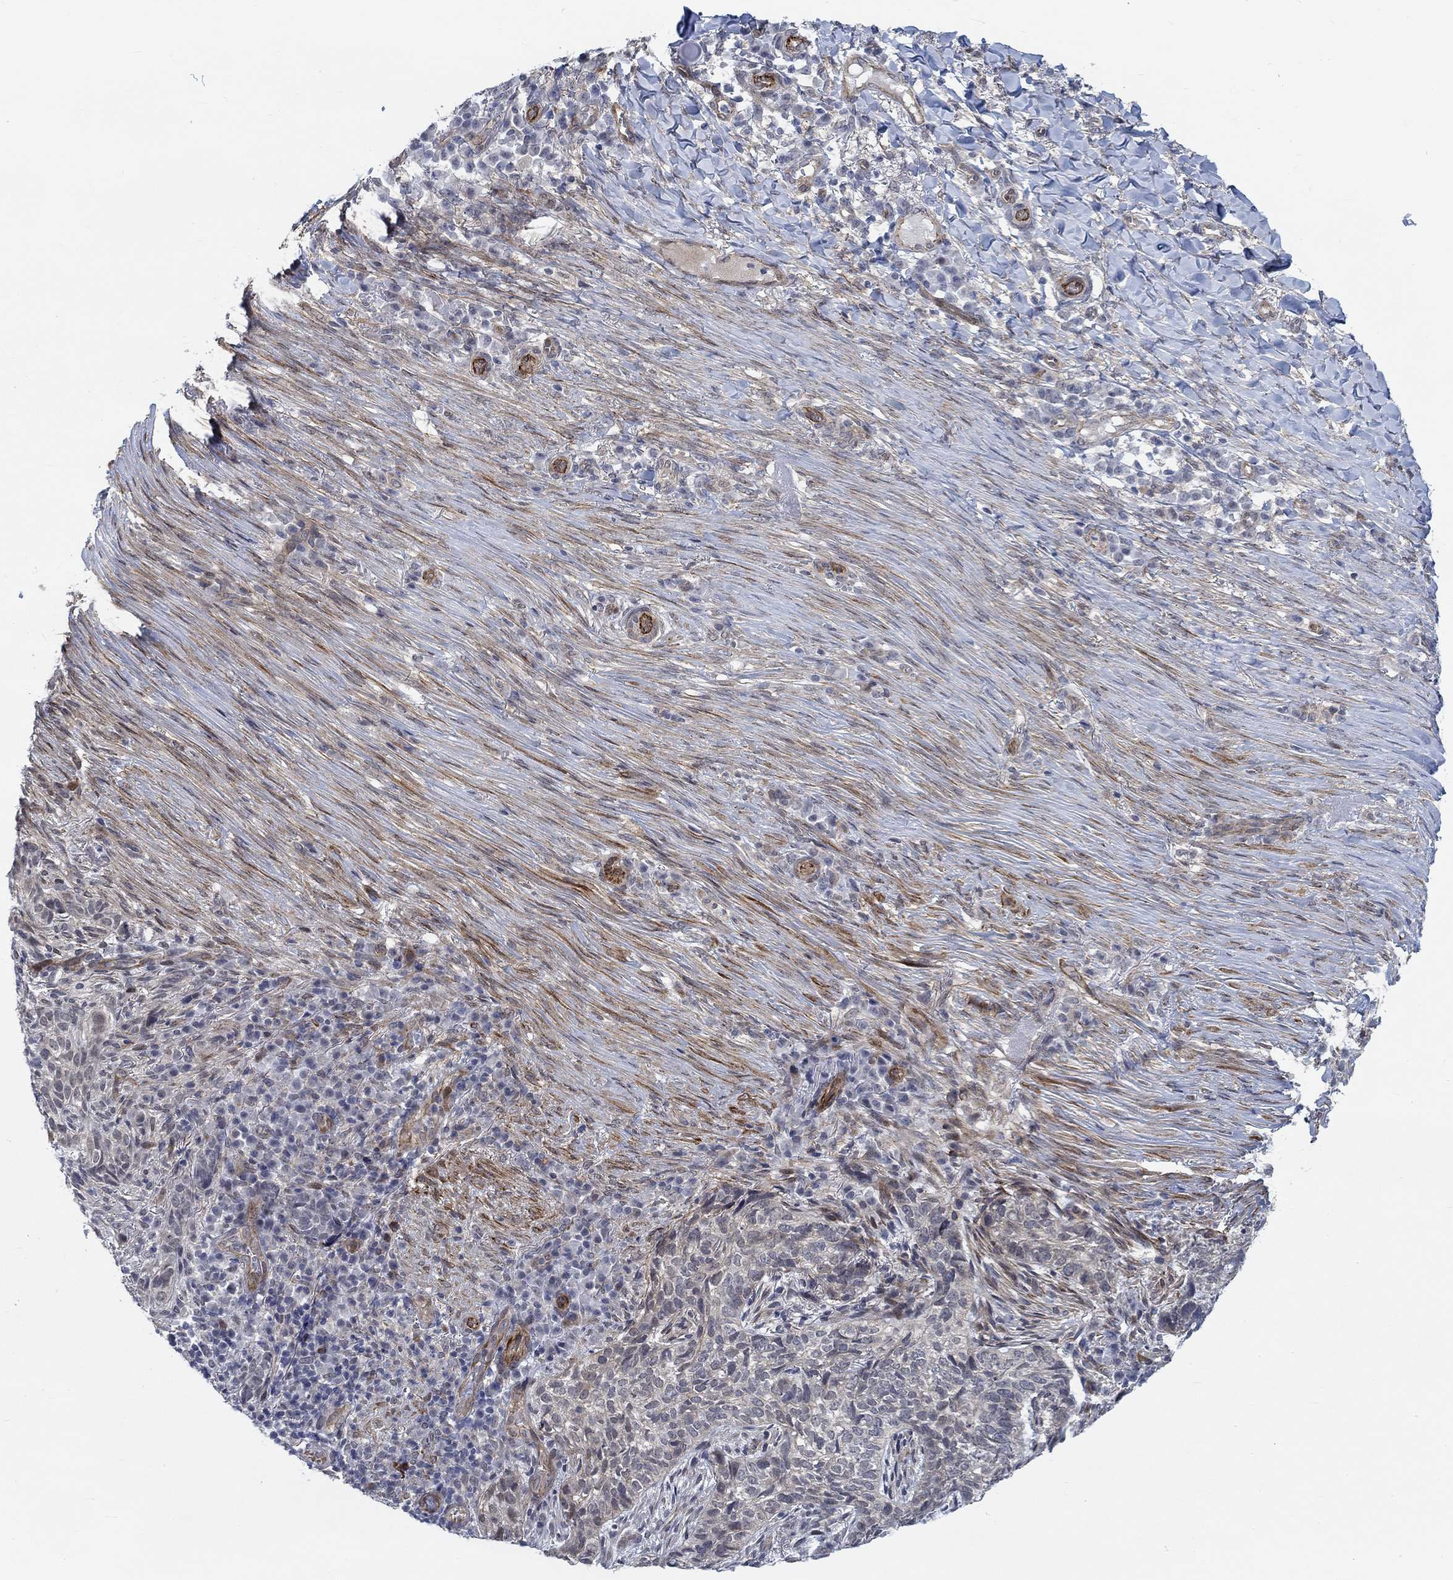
{"staining": {"intensity": "negative", "quantity": "none", "location": "none"}, "tissue": "skin cancer", "cell_type": "Tumor cells", "image_type": "cancer", "snomed": [{"axis": "morphology", "description": "Basal cell carcinoma"}, {"axis": "topography", "description": "Skin"}], "caption": "Tumor cells show no significant protein expression in skin cancer (basal cell carcinoma).", "gene": "KCNH8", "patient": {"sex": "female", "age": 69}}